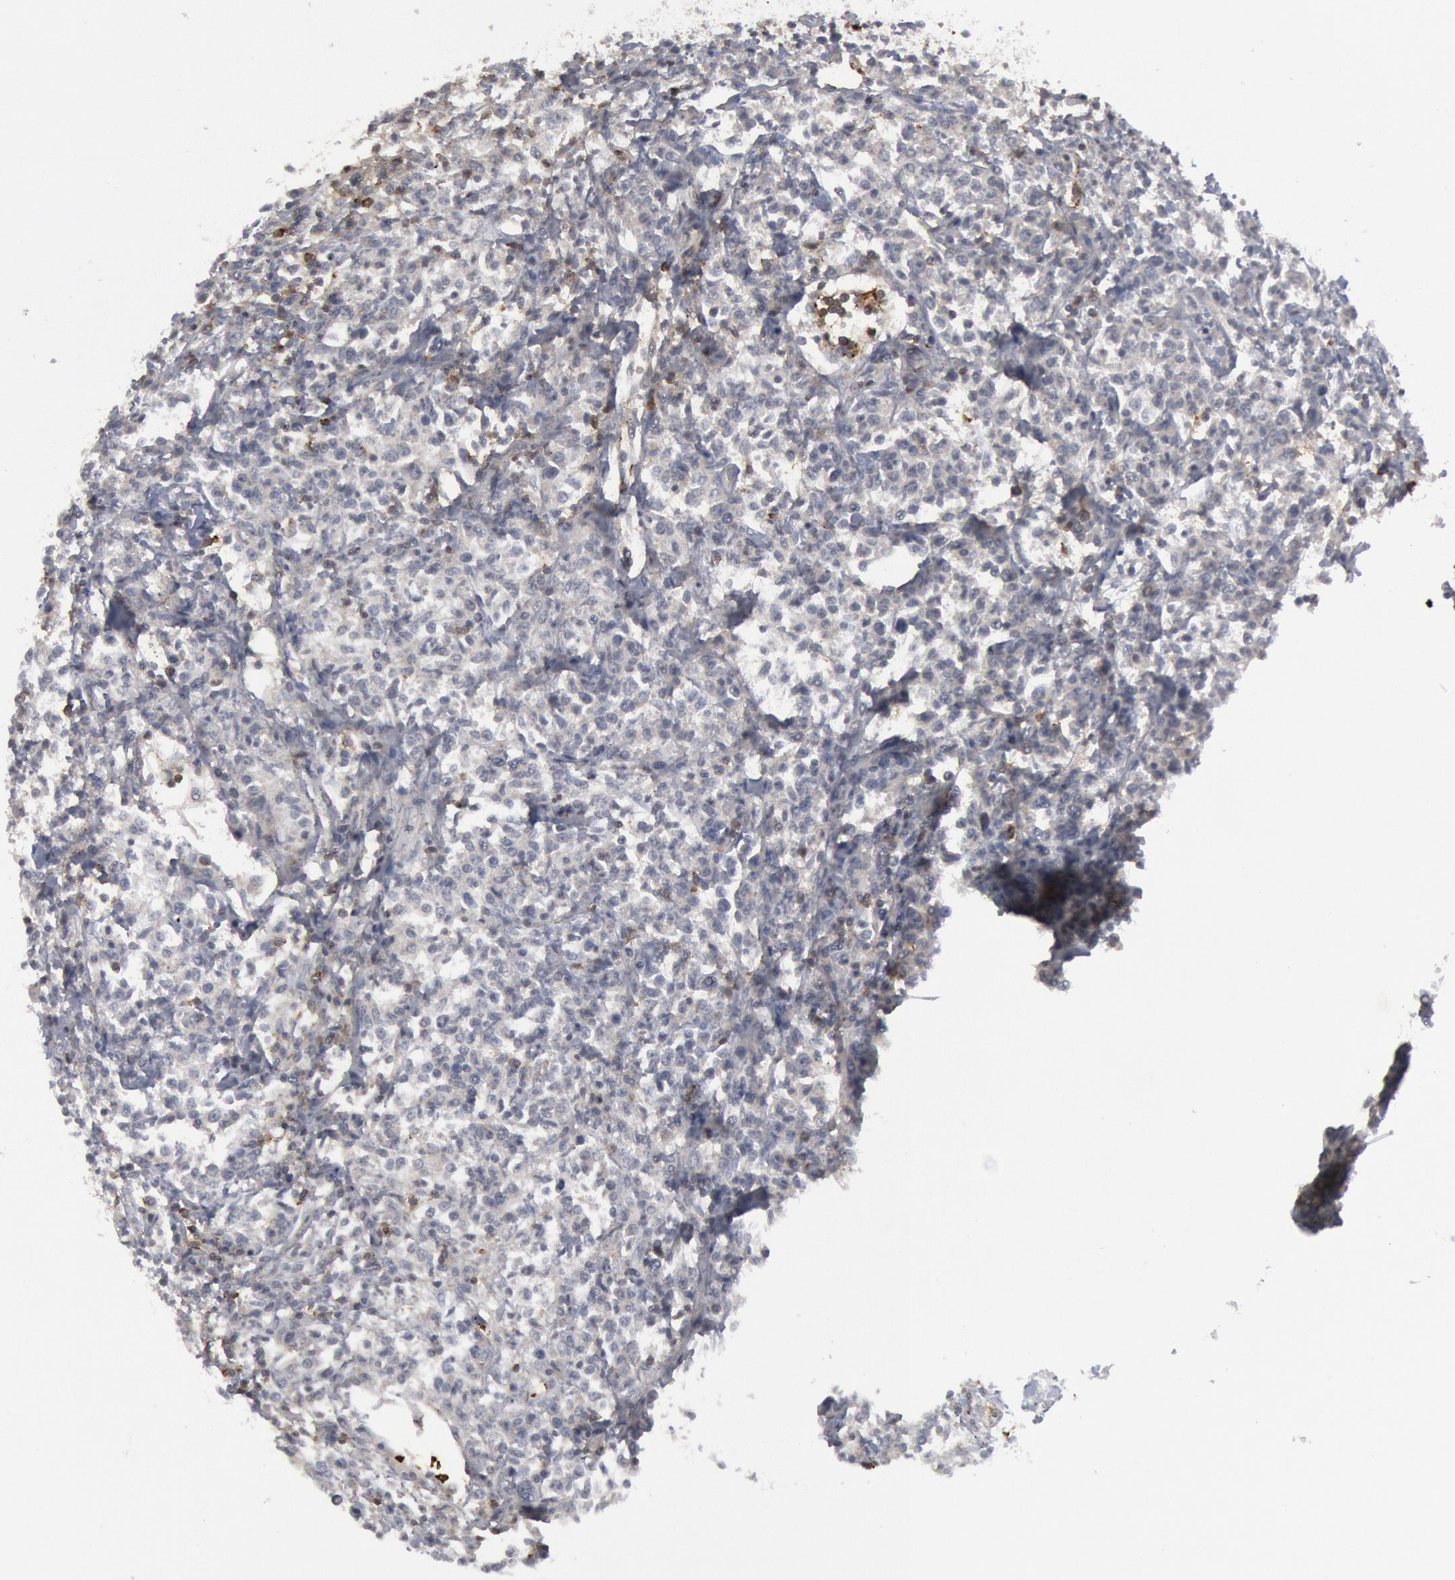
{"staining": {"intensity": "negative", "quantity": "none", "location": "none"}, "tissue": "lymphoma", "cell_type": "Tumor cells", "image_type": "cancer", "snomed": [{"axis": "morphology", "description": "Malignant lymphoma, non-Hodgkin's type, Low grade"}, {"axis": "topography", "description": "Small intestine"}], "caption": "This is an immunohistochemistry (IHC) micrograph of low-grade malignant lymphoma, non-Hodgkin's type. There is no staining in tumor cells.", "gene": "C1QC", "patient": {"sex": "female", "age": 59}}